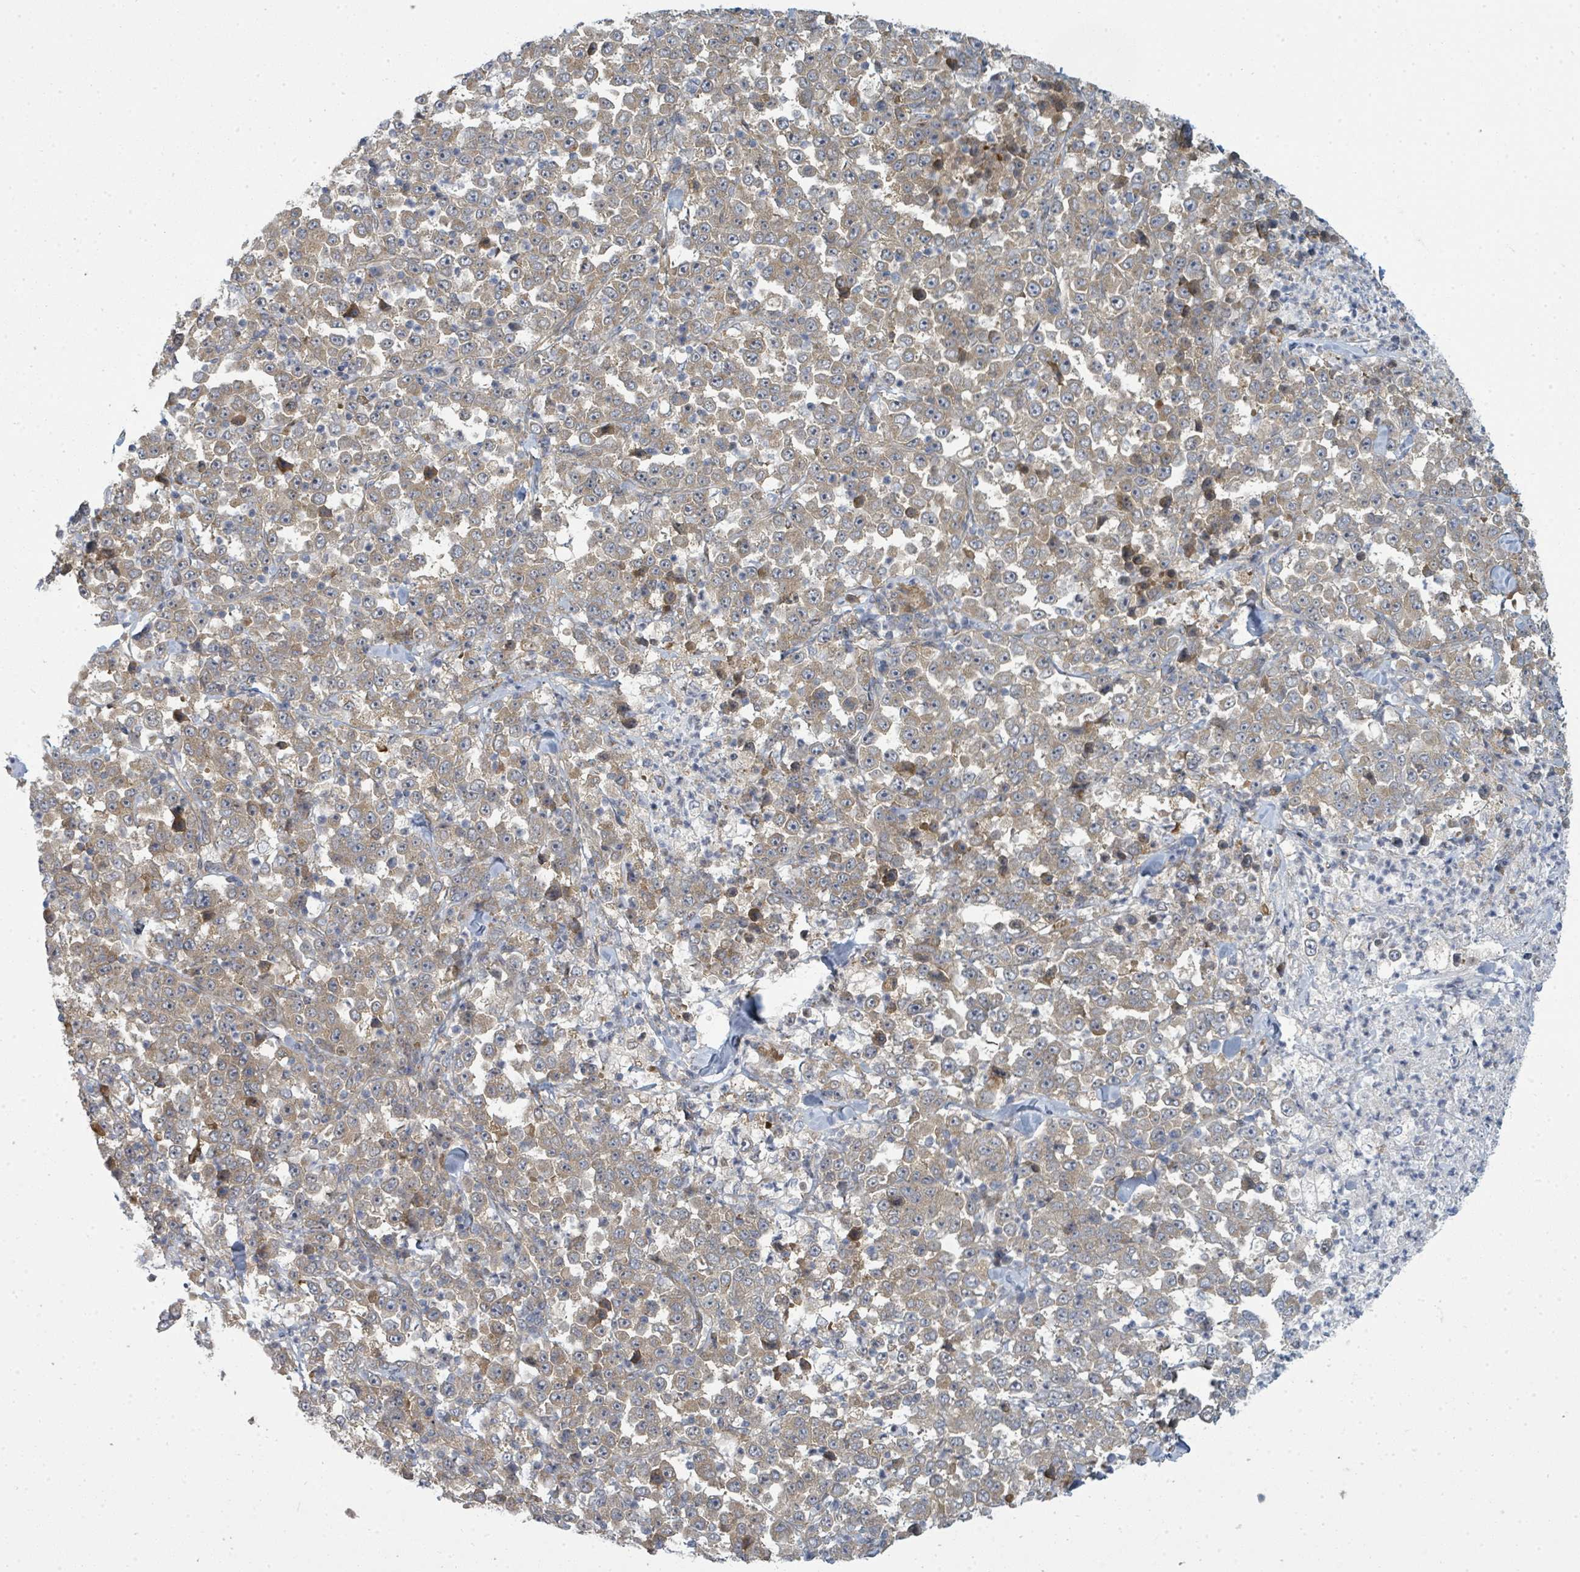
{"staining": {"intensity": "weak", "quantity": ">75%", "location": "cytoplasmic/membranous"}, "tissue": "stomach cancer", "cell_type": "Tumor cells", "image_type": "cancer", "snomed": [{"axis": "morphology", "description": "Normal tissue, NOS"}, {"axis": "morphology", "description": "Adenocarcinoma, NOS"}, {"axis": "topography", "description": "Stomach, upper"}, {"axis": "topography", "description": "Stomach"}], "caption": "Brown immunohistochemical staining in human adenocarcinoma (stomach) demonstrates weak cytoplasmic/membranous positivity in about >75% of tumor cells.", "gene": "PSMG2", "patient": {"sex": "male", "age": 59}}